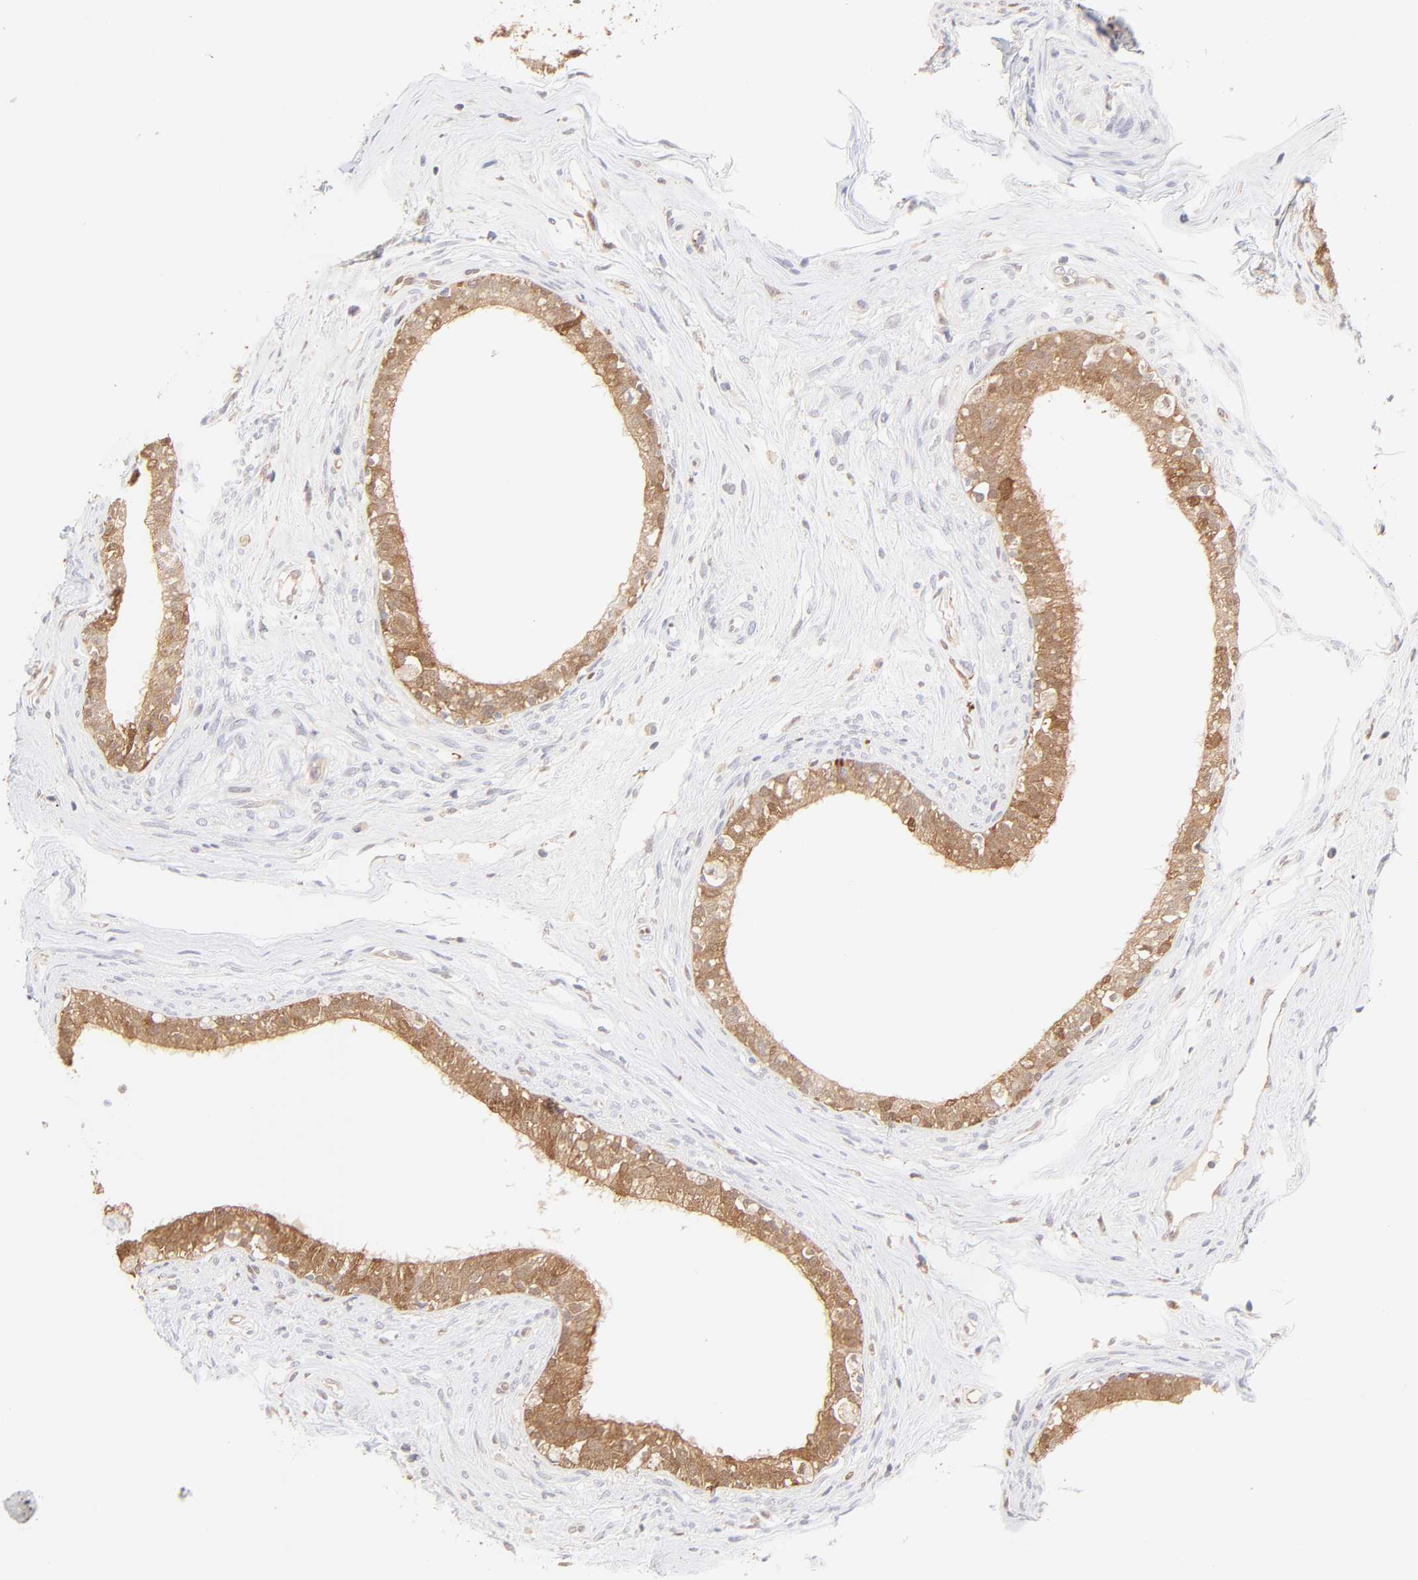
{"staining": {"intensity": "strong", "quantity": "25%-75%", "location": "cytoplasmic/membranous"}, "tissue": "epididymis", "cell_type": "Glandular cells", "image_type": "normal", "snomed": [{"axis": "morphology", "description": "Normal tissue, NOS"}, {"axis": "morphology", "description": "Inflammation, NOS"}, {"axis": "topography", "description": "Epididymis"}], "caption": "IHC (DAB) staining of normal human epididymis reveals strong cytoplasmic/membranous protein expression in approximately 25%-75% of glandular cells. (Stains: DAB in brown, nuclei in blue, Microscopy: brightfield microscopy at high magnification).", "gene": "HYAL1", "patient": {"sex": "male", "age": 84}}